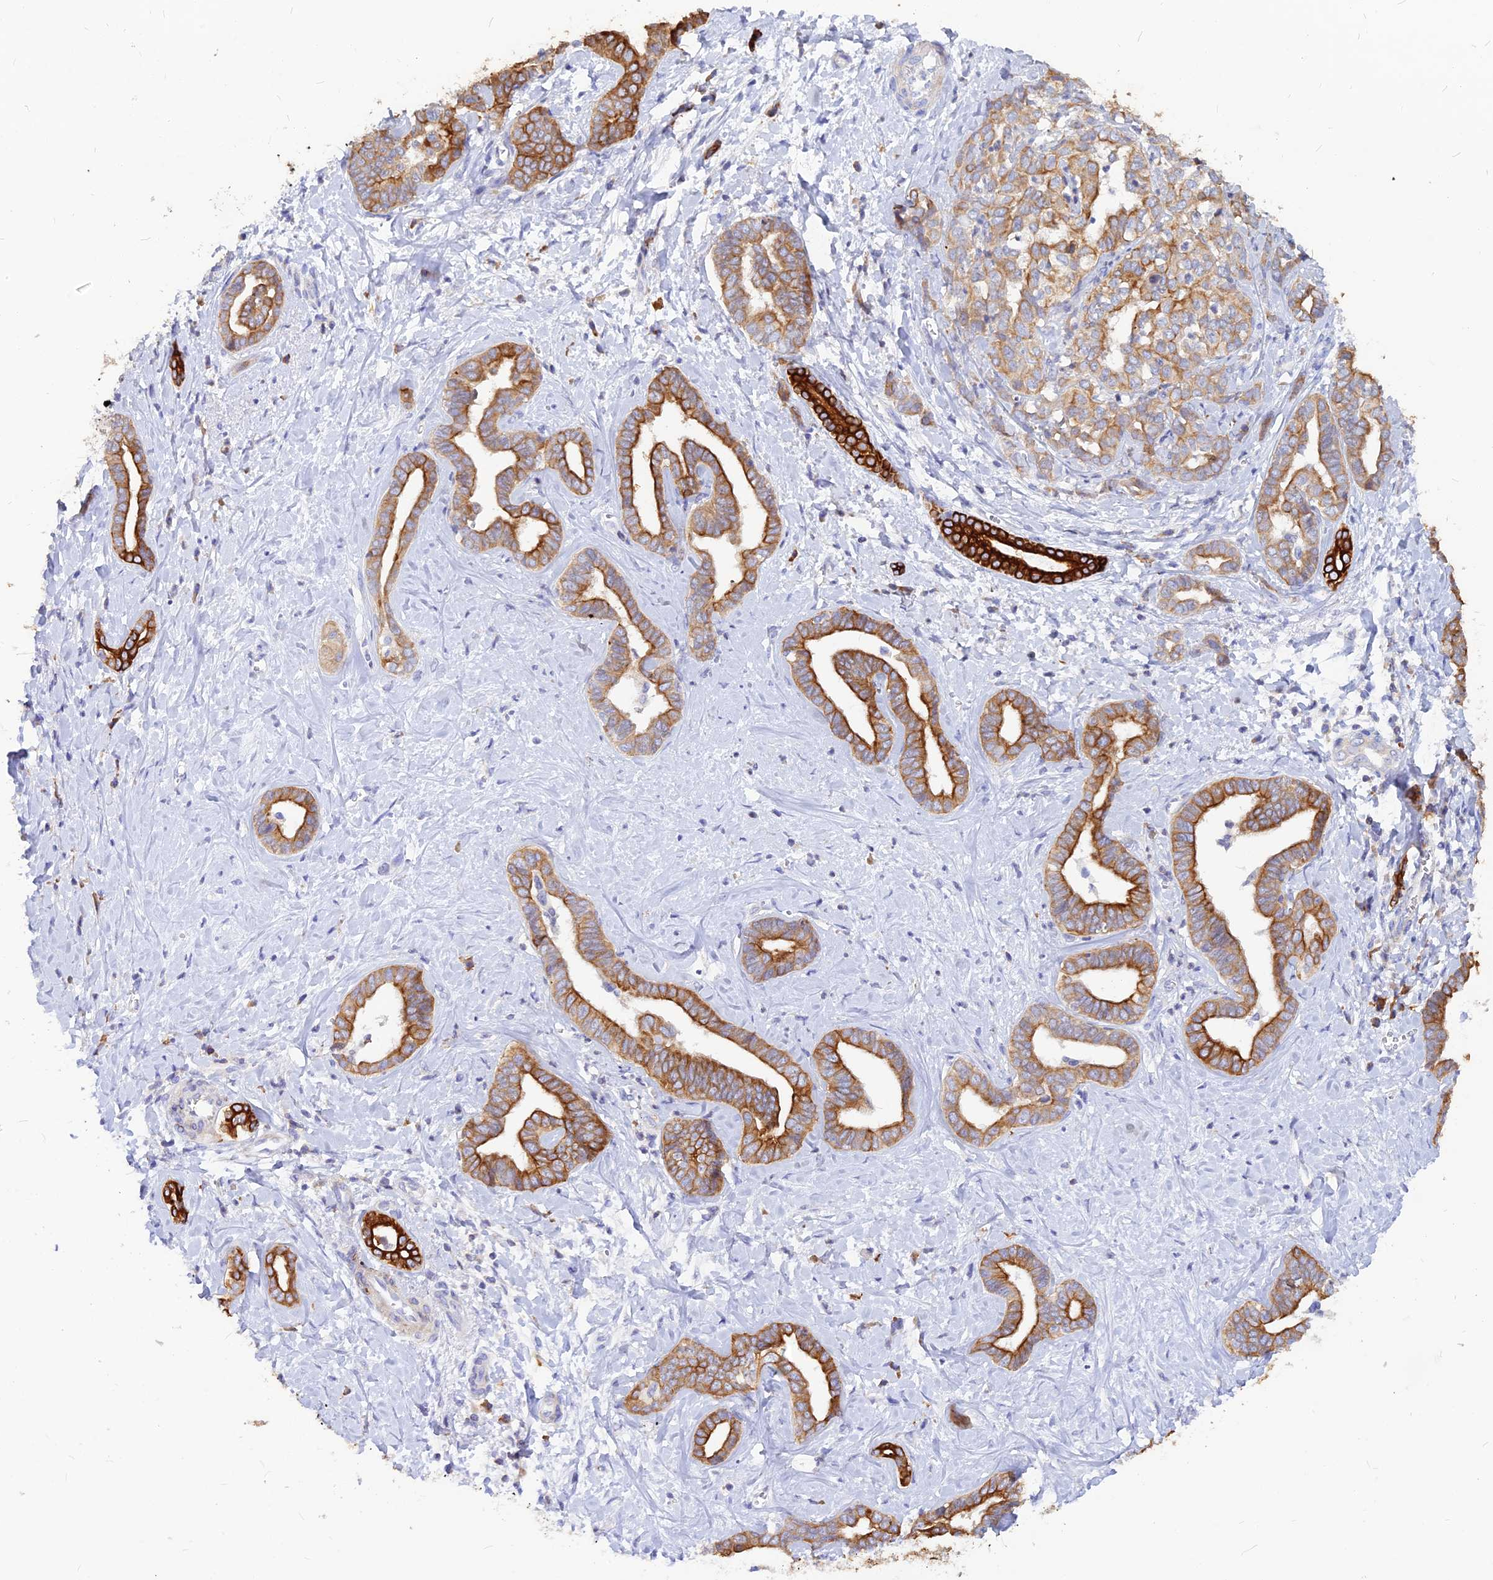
{"staining": {"intensity": "strong", "quantity": ">75%", "location": "cytoplasmic/membranous"}, "tissue": "liver cancer", "cell_type": "Tumor cells", "image_type": "cancer", "snomed": [{"axis": "morphology", "description": "Cholangiocarcinoma"}, {"axis": "topography", "description": "Liver"}], "caption": "This image shows immunohistochemistry staining of human liver cancer (cholangiocarcinoma), with high strong cytoplasmic/membranous positivity in approximately >75% of tumor cells.", "gene": "DENND2D", "patient": {"sex": "female", "age": 77}}